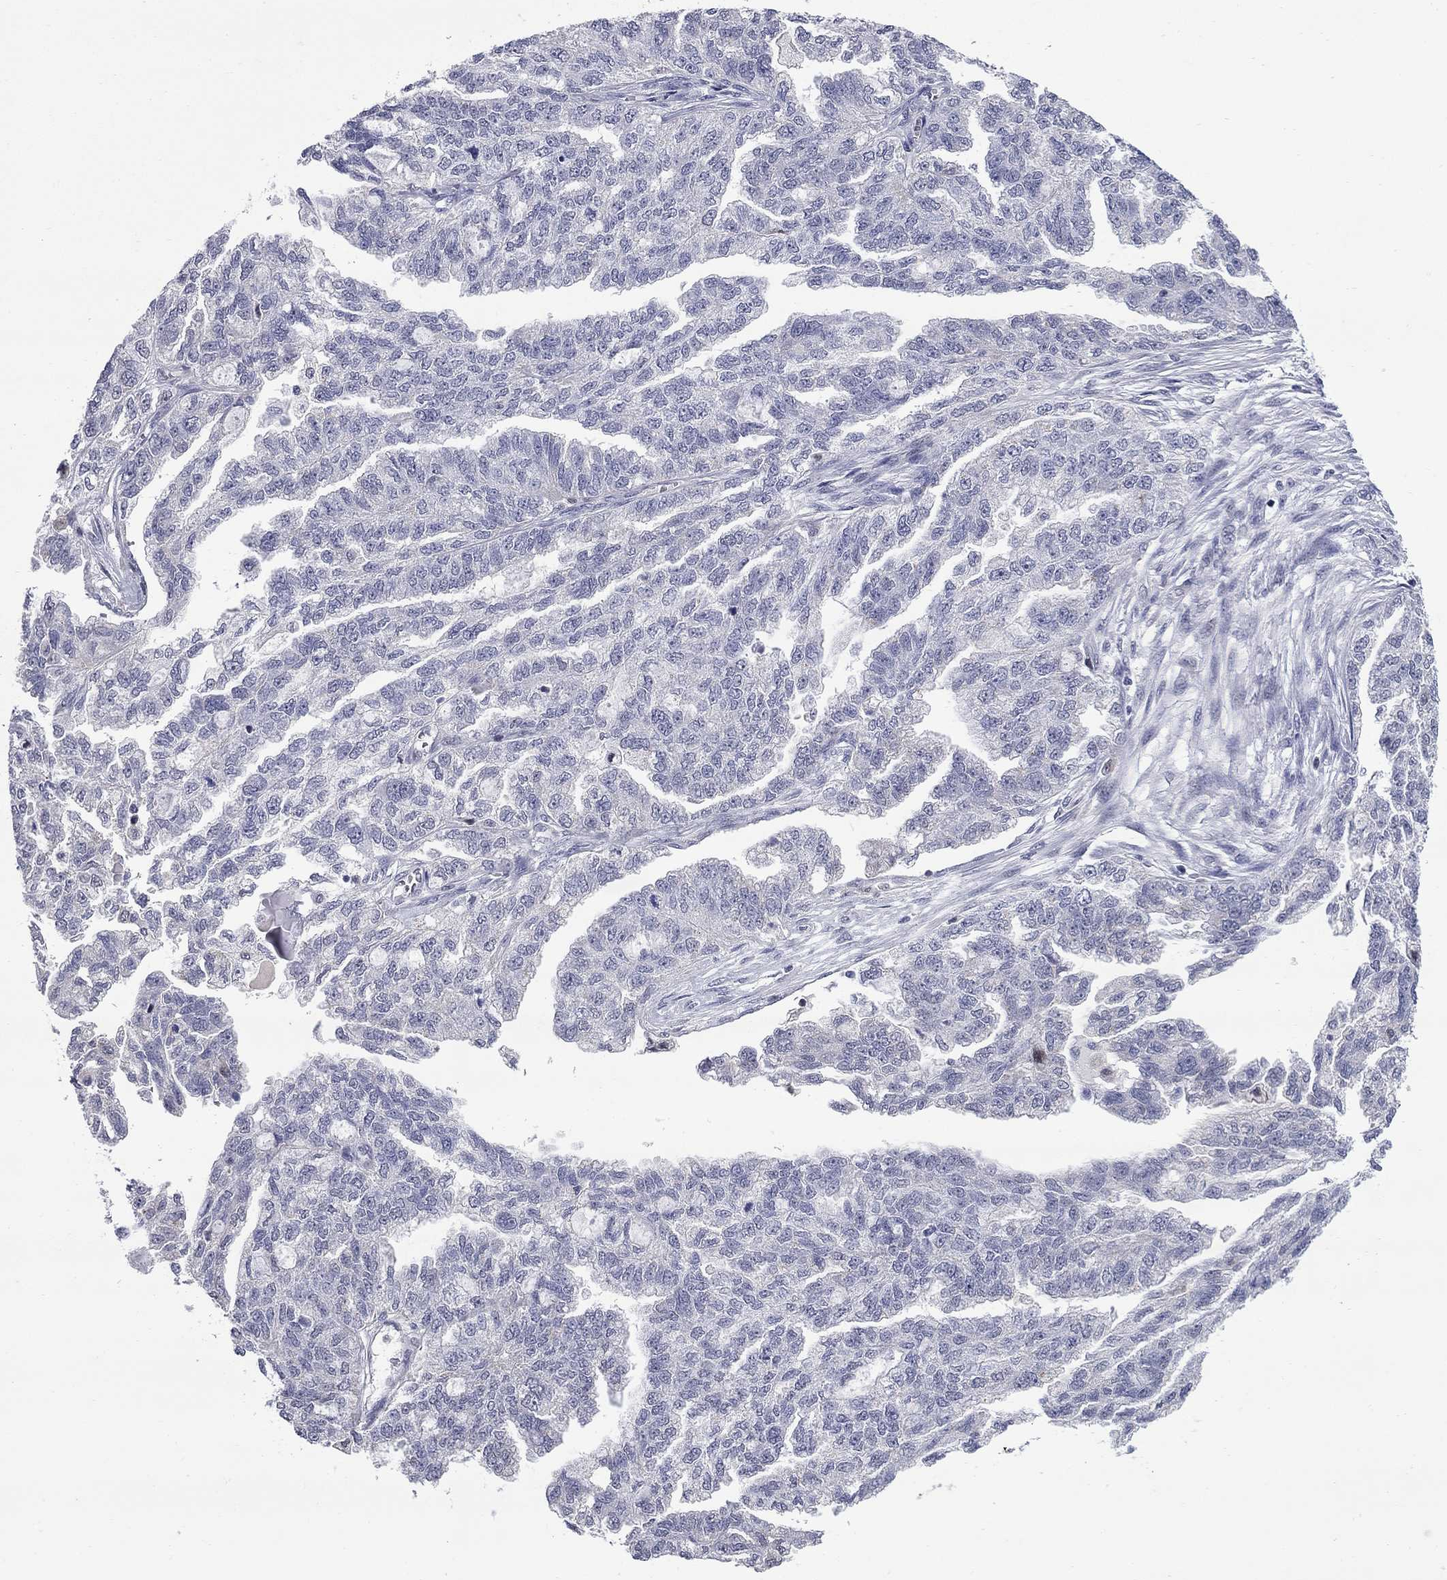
{"staining": {"intensity": "negative", "quantity": "none", "location": "none"}, "tissue": "ovarian cancer", "cell_type": "Tumor cells", "image_type": "cancer", "snomed": [{"axis": "morphology", "description": "Cystadenocarcinoma, serous, NOS"}, {"axis": "topography", "description": "Ovary"}], "caption": "An immunohistochemistry (IHC) photomicrograph of serous cystadenocarcinoma (ovarian) is shown. There is no staining in tumor cells of serous cystadenocarcinoma (ovarian).", "gene": "HTR4", "patient": {"sex": "female", "age": 51}}